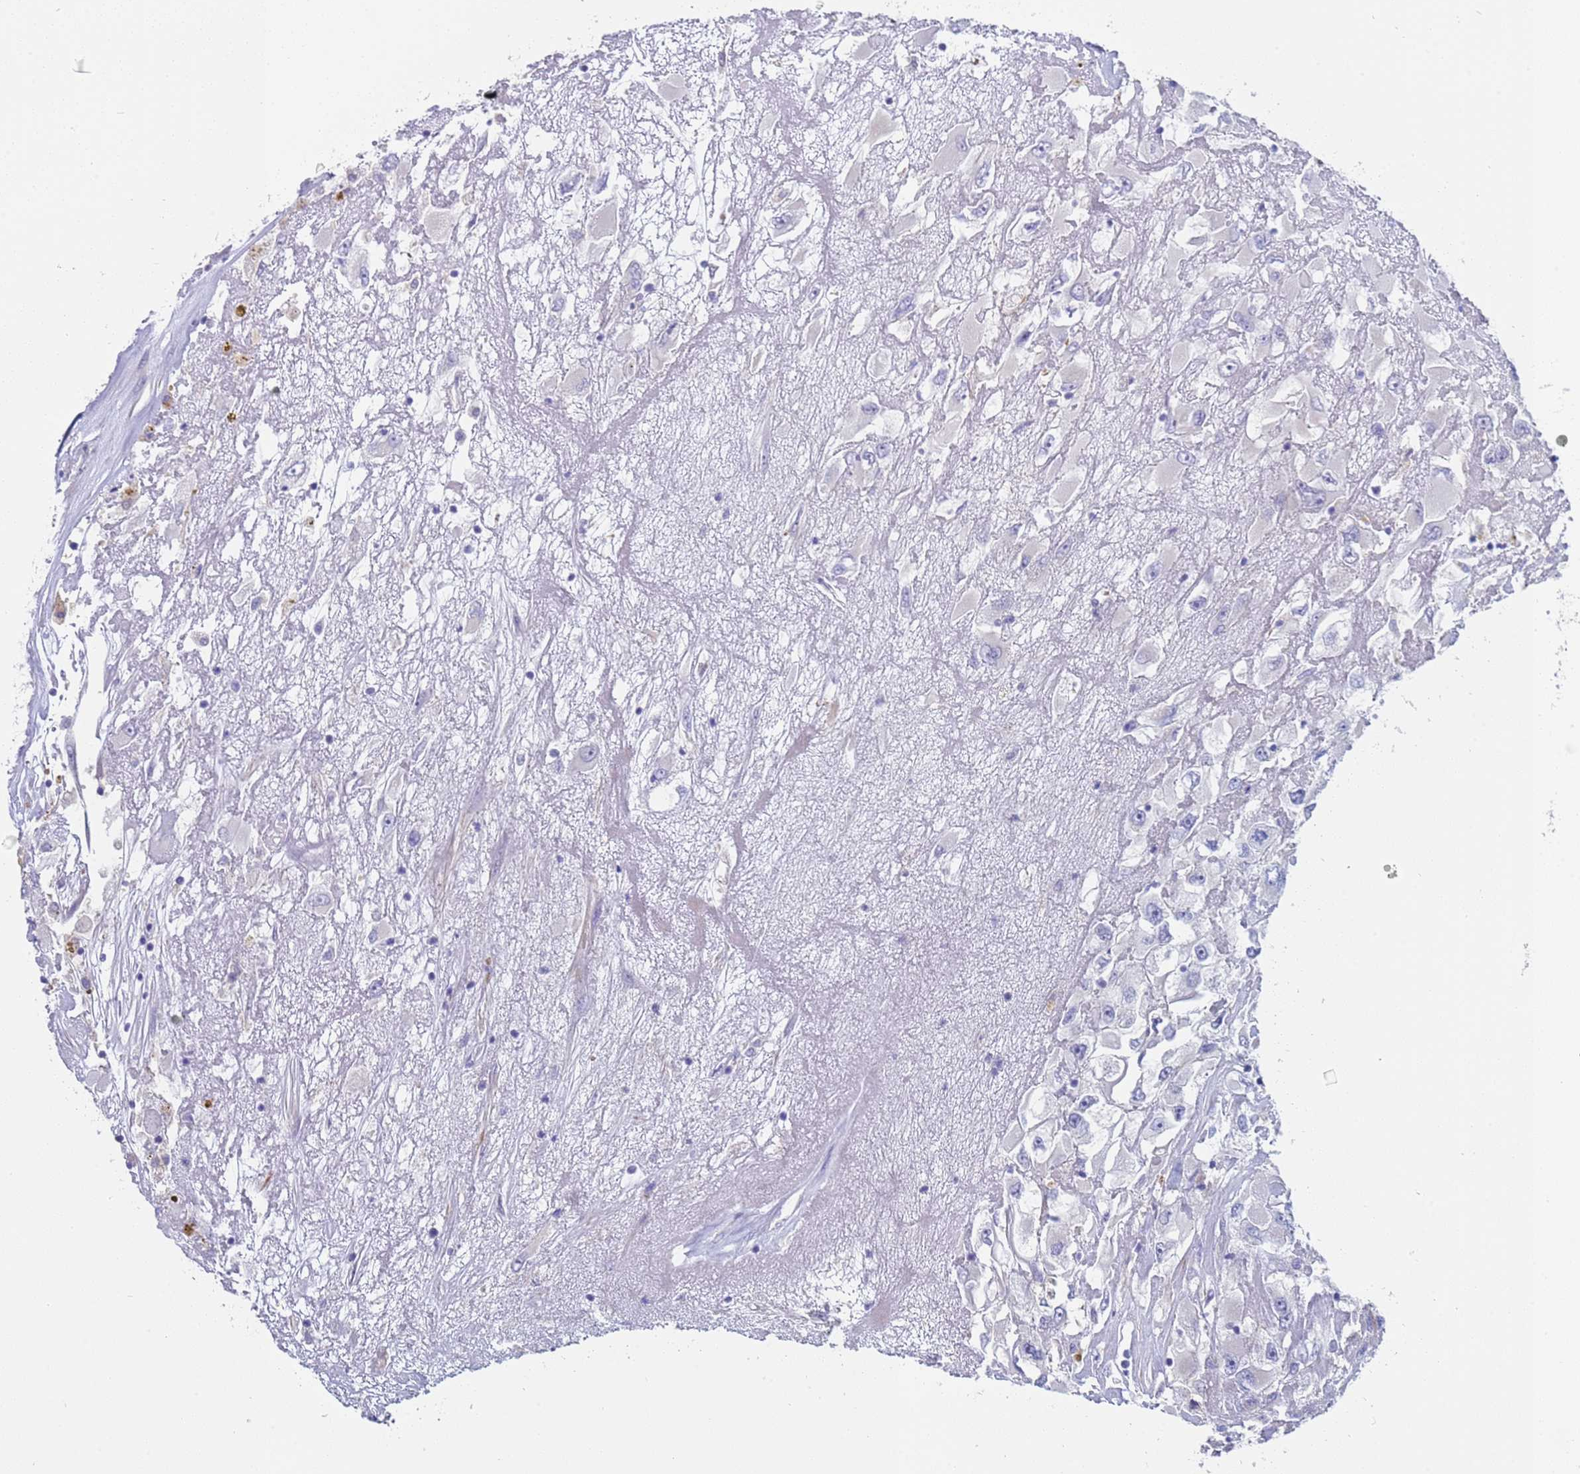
{"staining": {"intensity": "negative", "quantity": "none", "location": "none"}, "tissue": "renal cancer", "cell_type": "Tumor cells", "image_type": "cancer", "snomed": [{"axis": "morphology", "description": "Adenocarcinoma, NOS"}, {"axis": "topography", "description": "Kidney"}], "caption": "DAB immunohistochemical staining of renal cancer demonstrates no significant positivity in tumor cells. (Stains: DAB immunohistochemistry with hematoxylin counter stain, Microscopy: brightfield microscopy at high magnification).", "gene": "KBTBD3", "patient": {"sex": "female", "age": 52}}